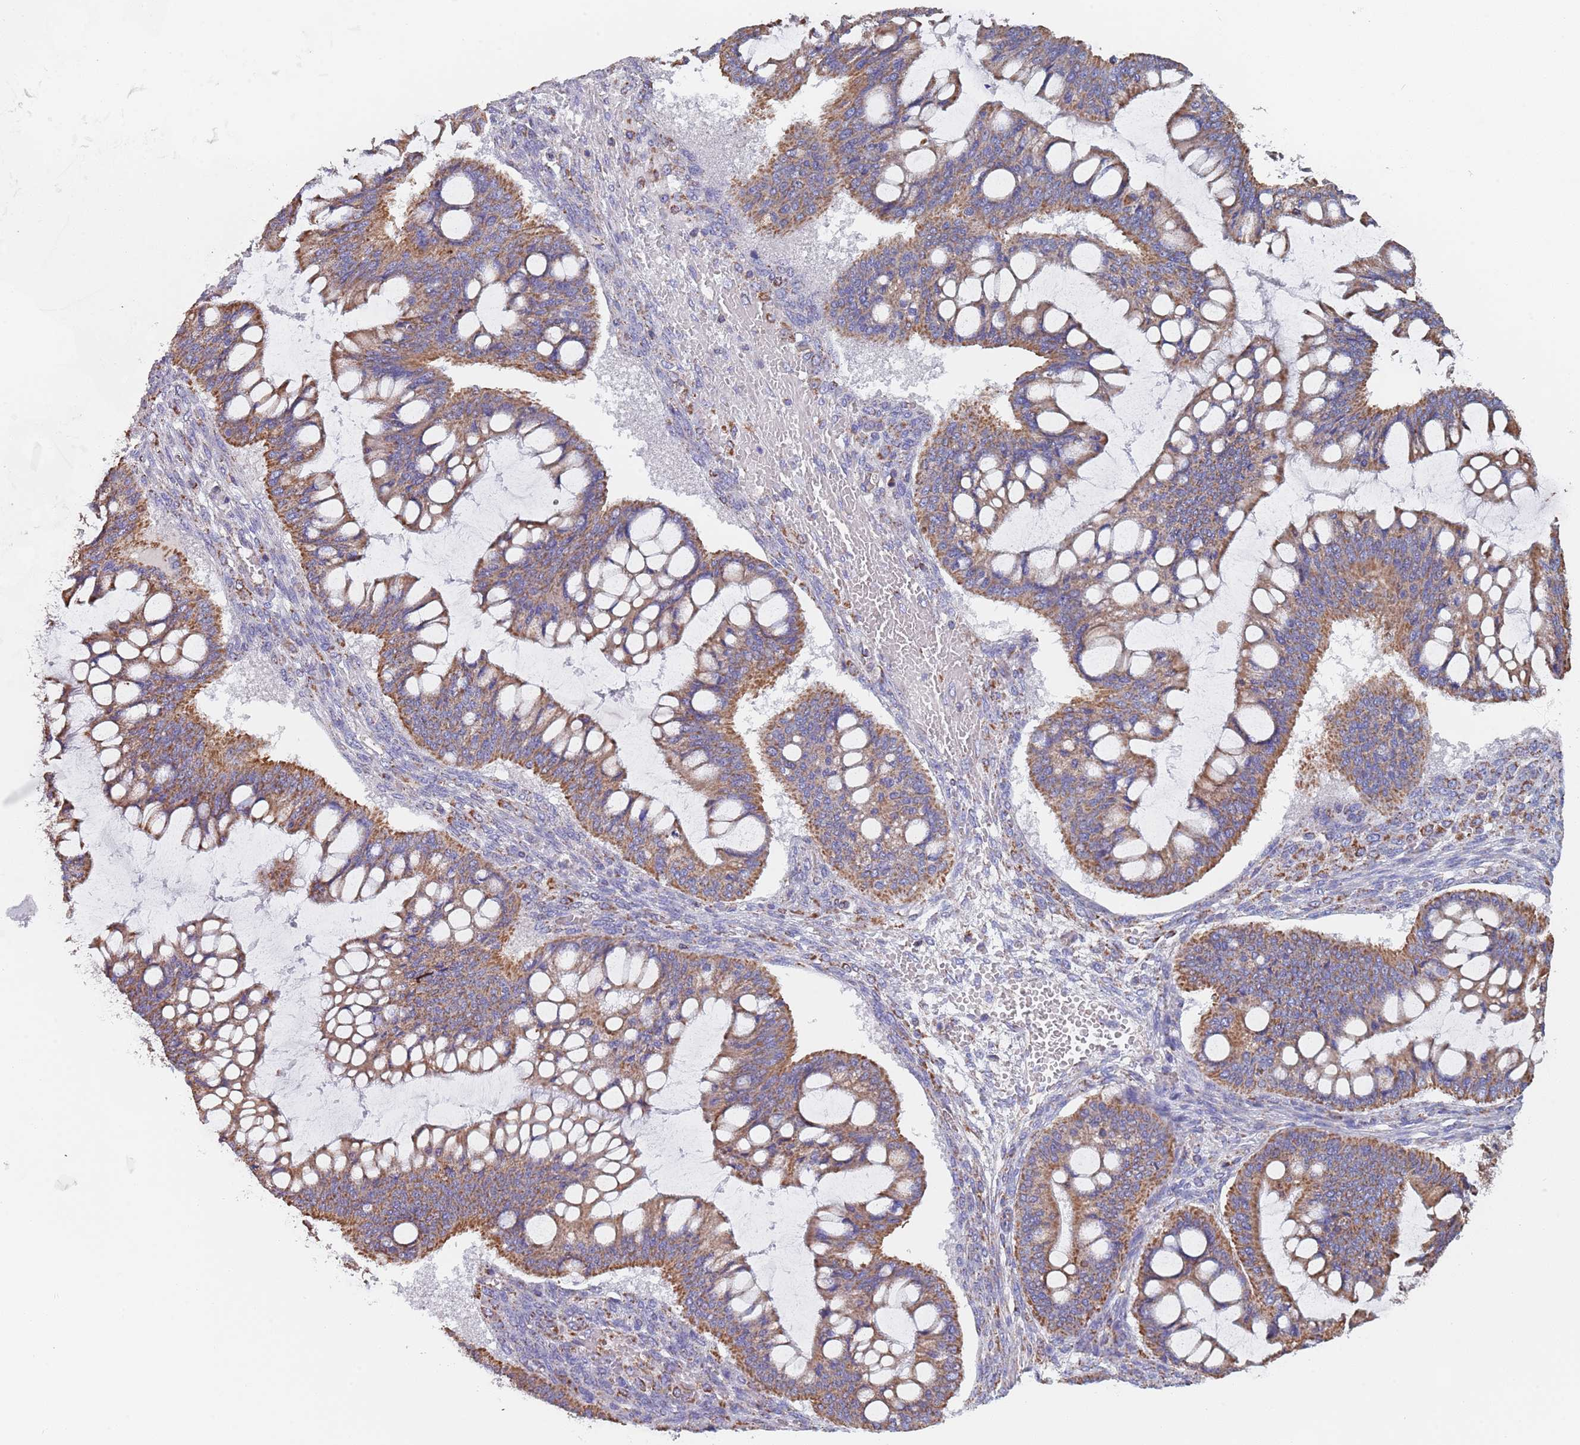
{"staining": {"intensity": "moderate", "quantity": ">75%", "location": "cytoplasmic/membranous"}, "tissue": "ovarian cancer", "cell_type": "Tumor cells", "image_type": "cancer", "snomed": [{"axis": "morphology", "description": "Cystadenocarcinoma, mucinous, NOS"}, {"axis": "topography", "description": "Ovary"}], "caption": "This histopathology image demonstrates ovarian cancer stained with immunohistochemistry to label a protein in brown. The cytoplasmic/membranous of tumor cells show moderate positivity for the protein. Nuclei are counter-stained blue.", "gene": "PGP", "patient": {"sex": "female", "age": 73}}